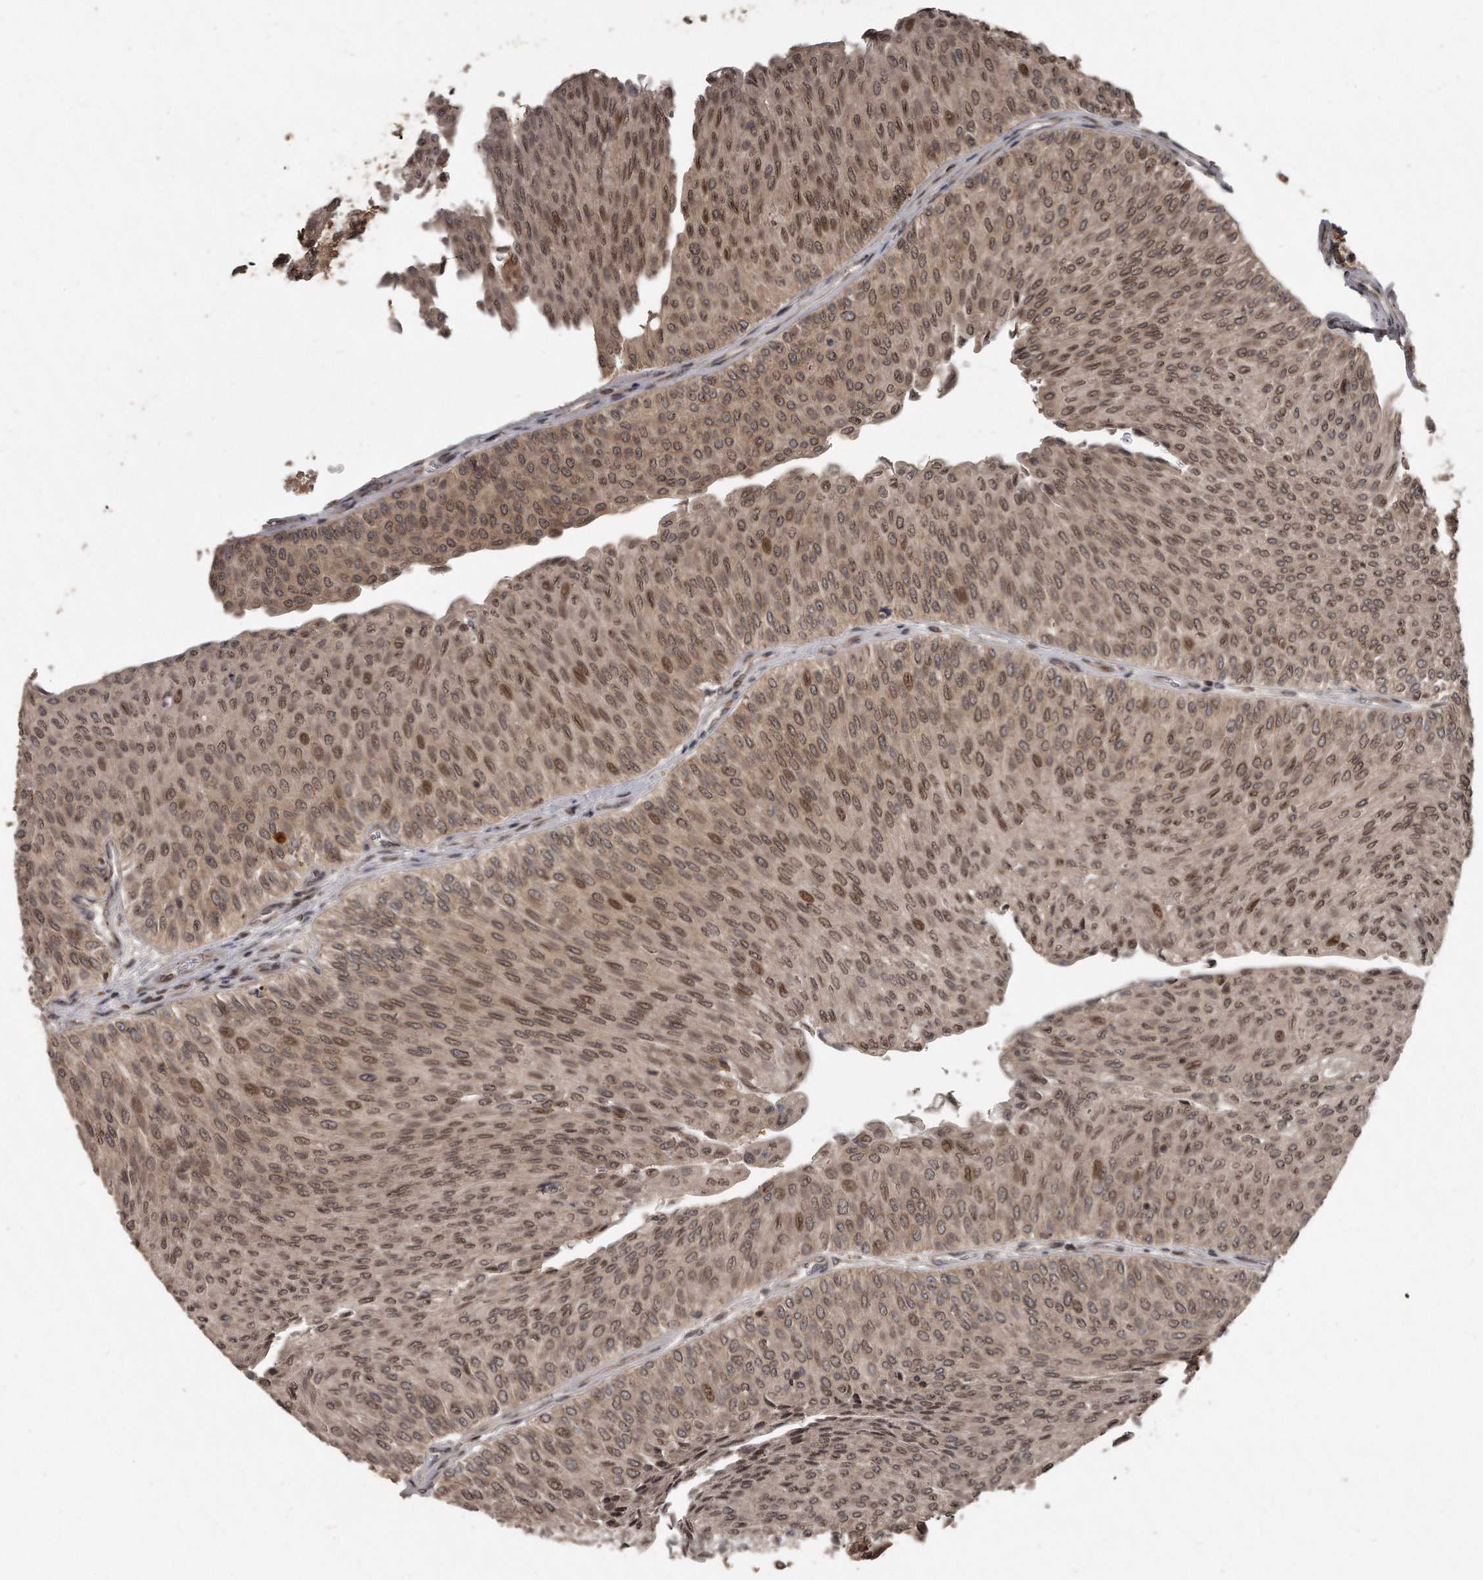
{"staining": {"intensity": "moderate", "quantity": ">75%", "location": "cytoplasmic/membranous,nuclear"}, "tissue": "urothelial cancer", "cell_type": "Tumor cells", "image_type": "cancer", "snomed": [{"axis": "morphology", "description": "Urothelial carcinoma, Low grade"}, {"axis": "topography", "description": "Urinary bladder"}], "caption": "Immunohistochemical staining of urothelial carcinoma (low-grade) demonstrates medium levels of moderate cytoplasmic/membranous and nuclear staining in about >75% of tumor cells.", "gene": "GCH1", "patient": {"sex": "male", "age": 78}}